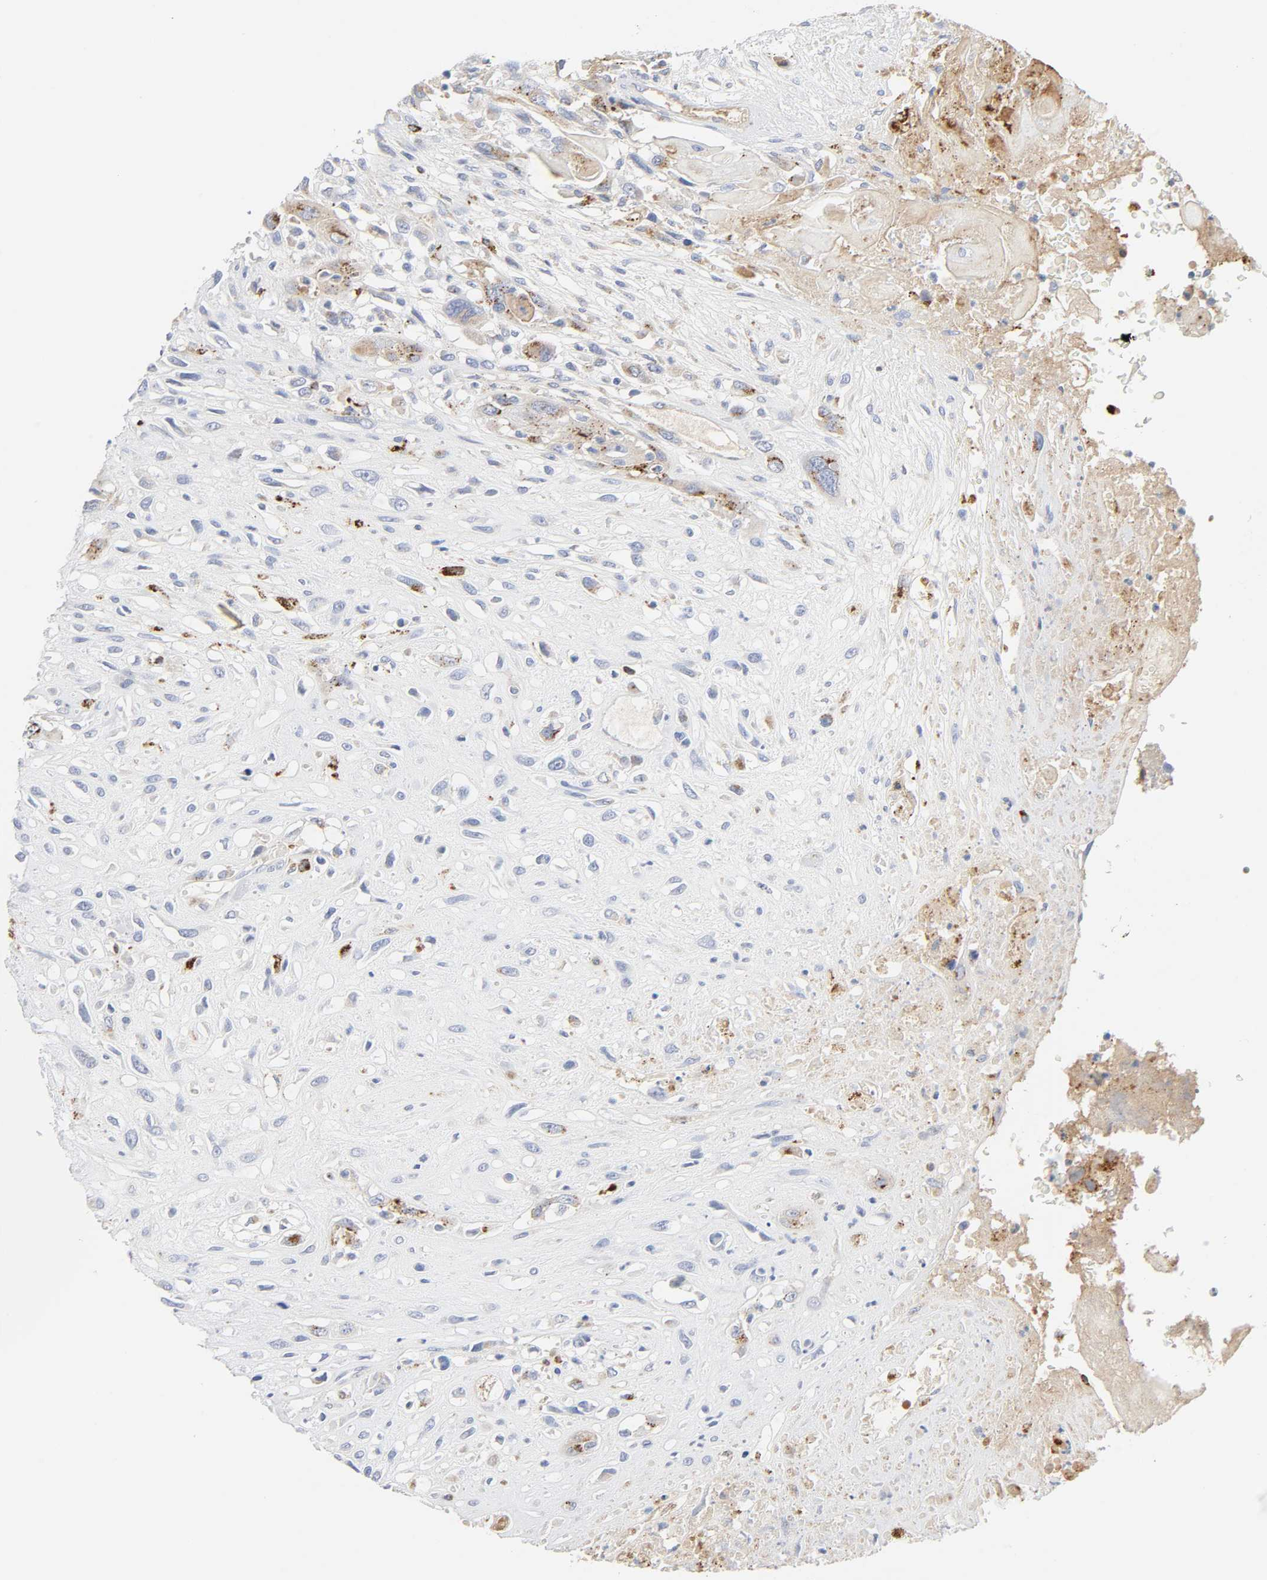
{"staining": {"intensity": "weak", "quantity": "<25%", "location": "cytoplasmic/membranous"}, "tissue": "head and neck cancer", "cell_type": "Tumor cells", "image_type": "cancer", "snomed": [{"axis": "morphology", "description": "Necrosis, NOS"}, {"axis": "morphology", "description": "Neoplasm, malignant, NOS"}, {"axis": "topography", "description": "Salivary gland"}, {"axis": "topography", "description": "Head-Neck"}], "caption": "Immunohistochemical staining of human head and neck cancer reveals no significant positivity in tumor cells.", "gene": "MAGEB17", "patient": {"sex": "male", "age": 43}}